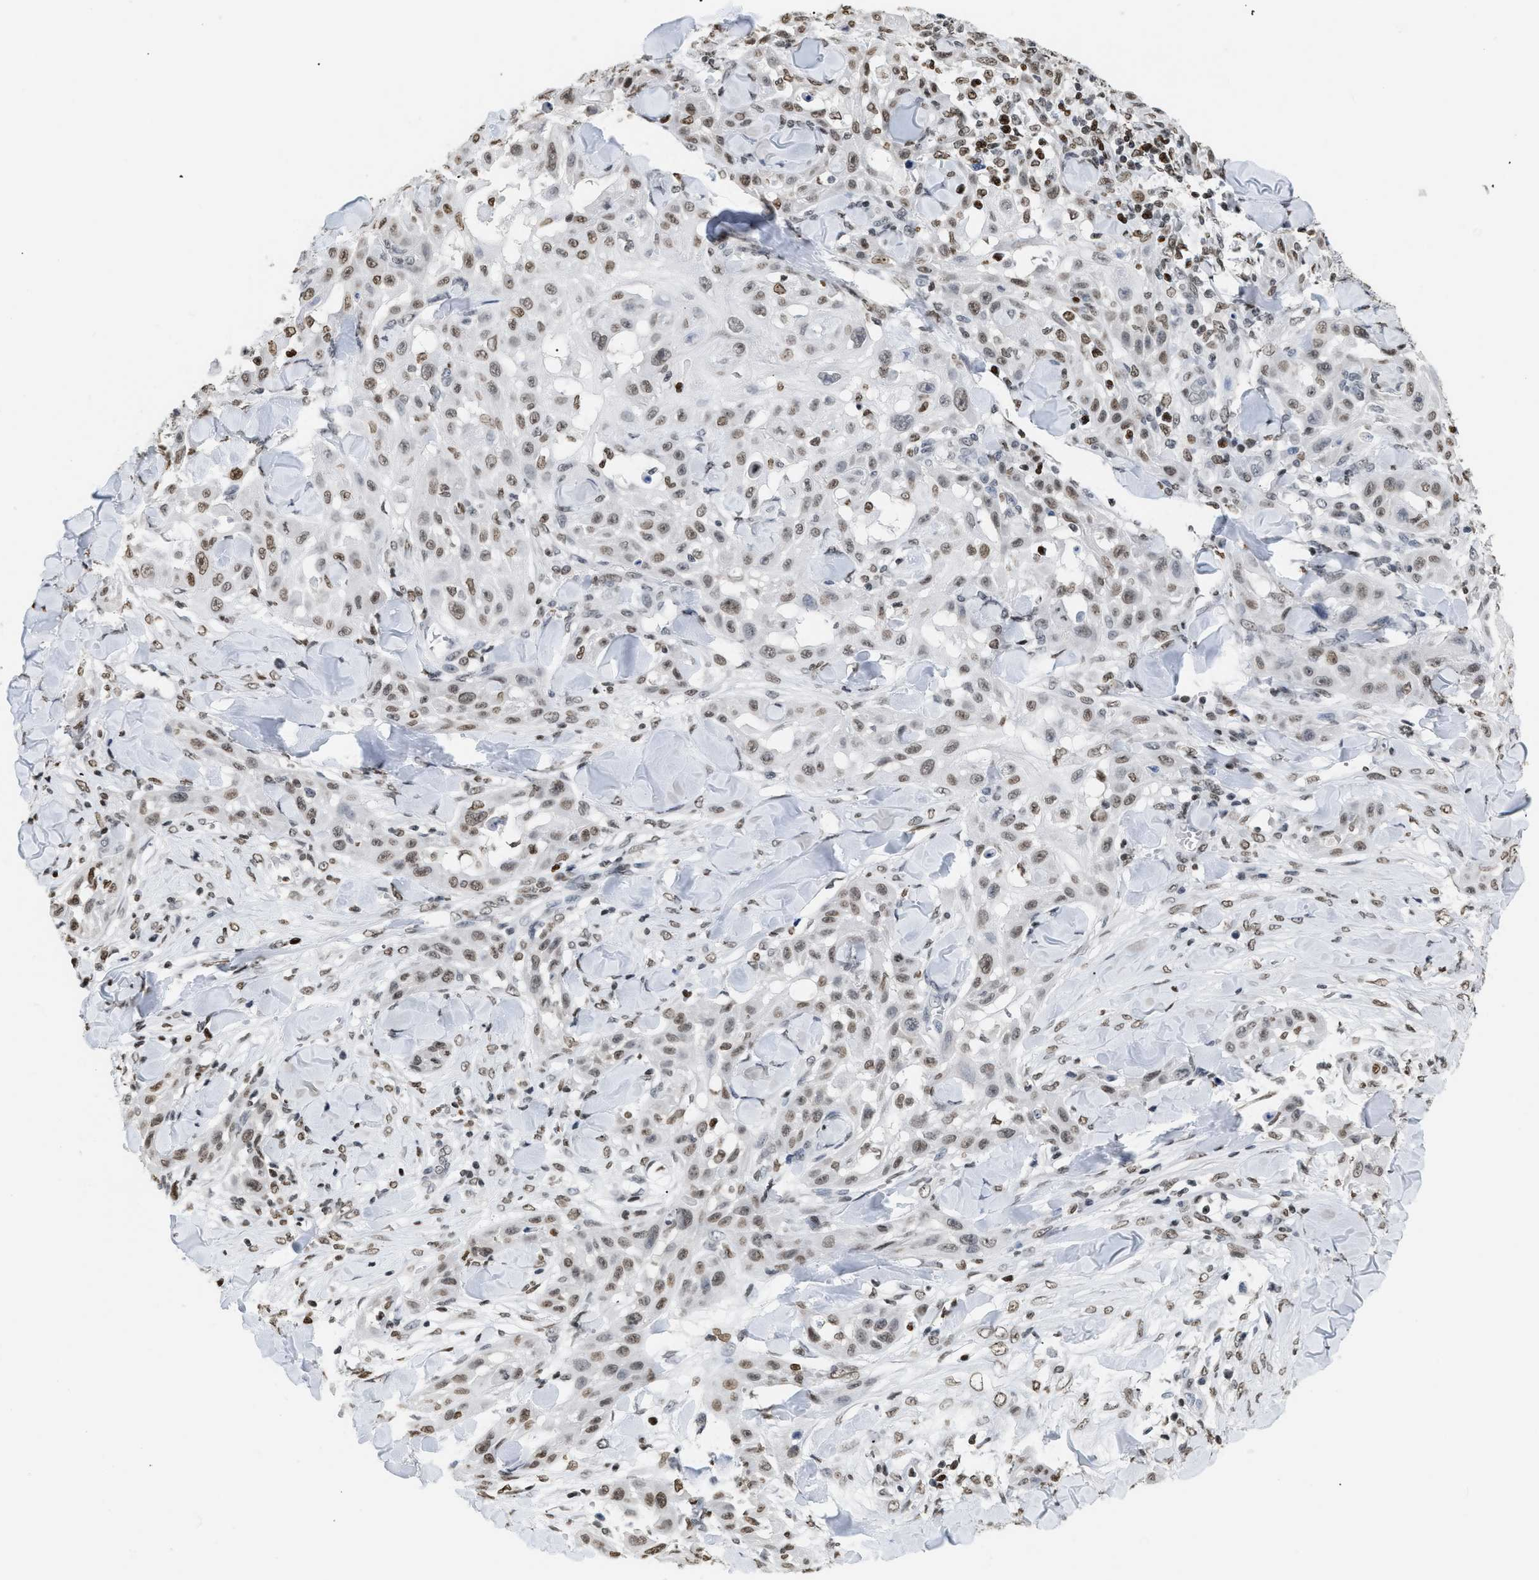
{"staining": {"intensity": "moderate", "quantity": ">75%", "location": "nuclear"}, "tissue": "skin cancer", "cell_type": "Tumor cells", "image_type": "cancer", "snomed": [{"axis": "morphology", "description": "Squamous cell carcinoma, NOS"}, {"axis": "topography", "description": "Skin"}], "caption": "Immunohistochemical staining of human skin cancer exhibits medium levels of moderate nuclear protein positivity in about >75% of tumor cells. (DAB (3,3'-diaminobenzidine) = brown stain, brightfield microscopy at high magnification).", "gene": "HMGN2", "patient": {"sex": "male", "age": 24}}